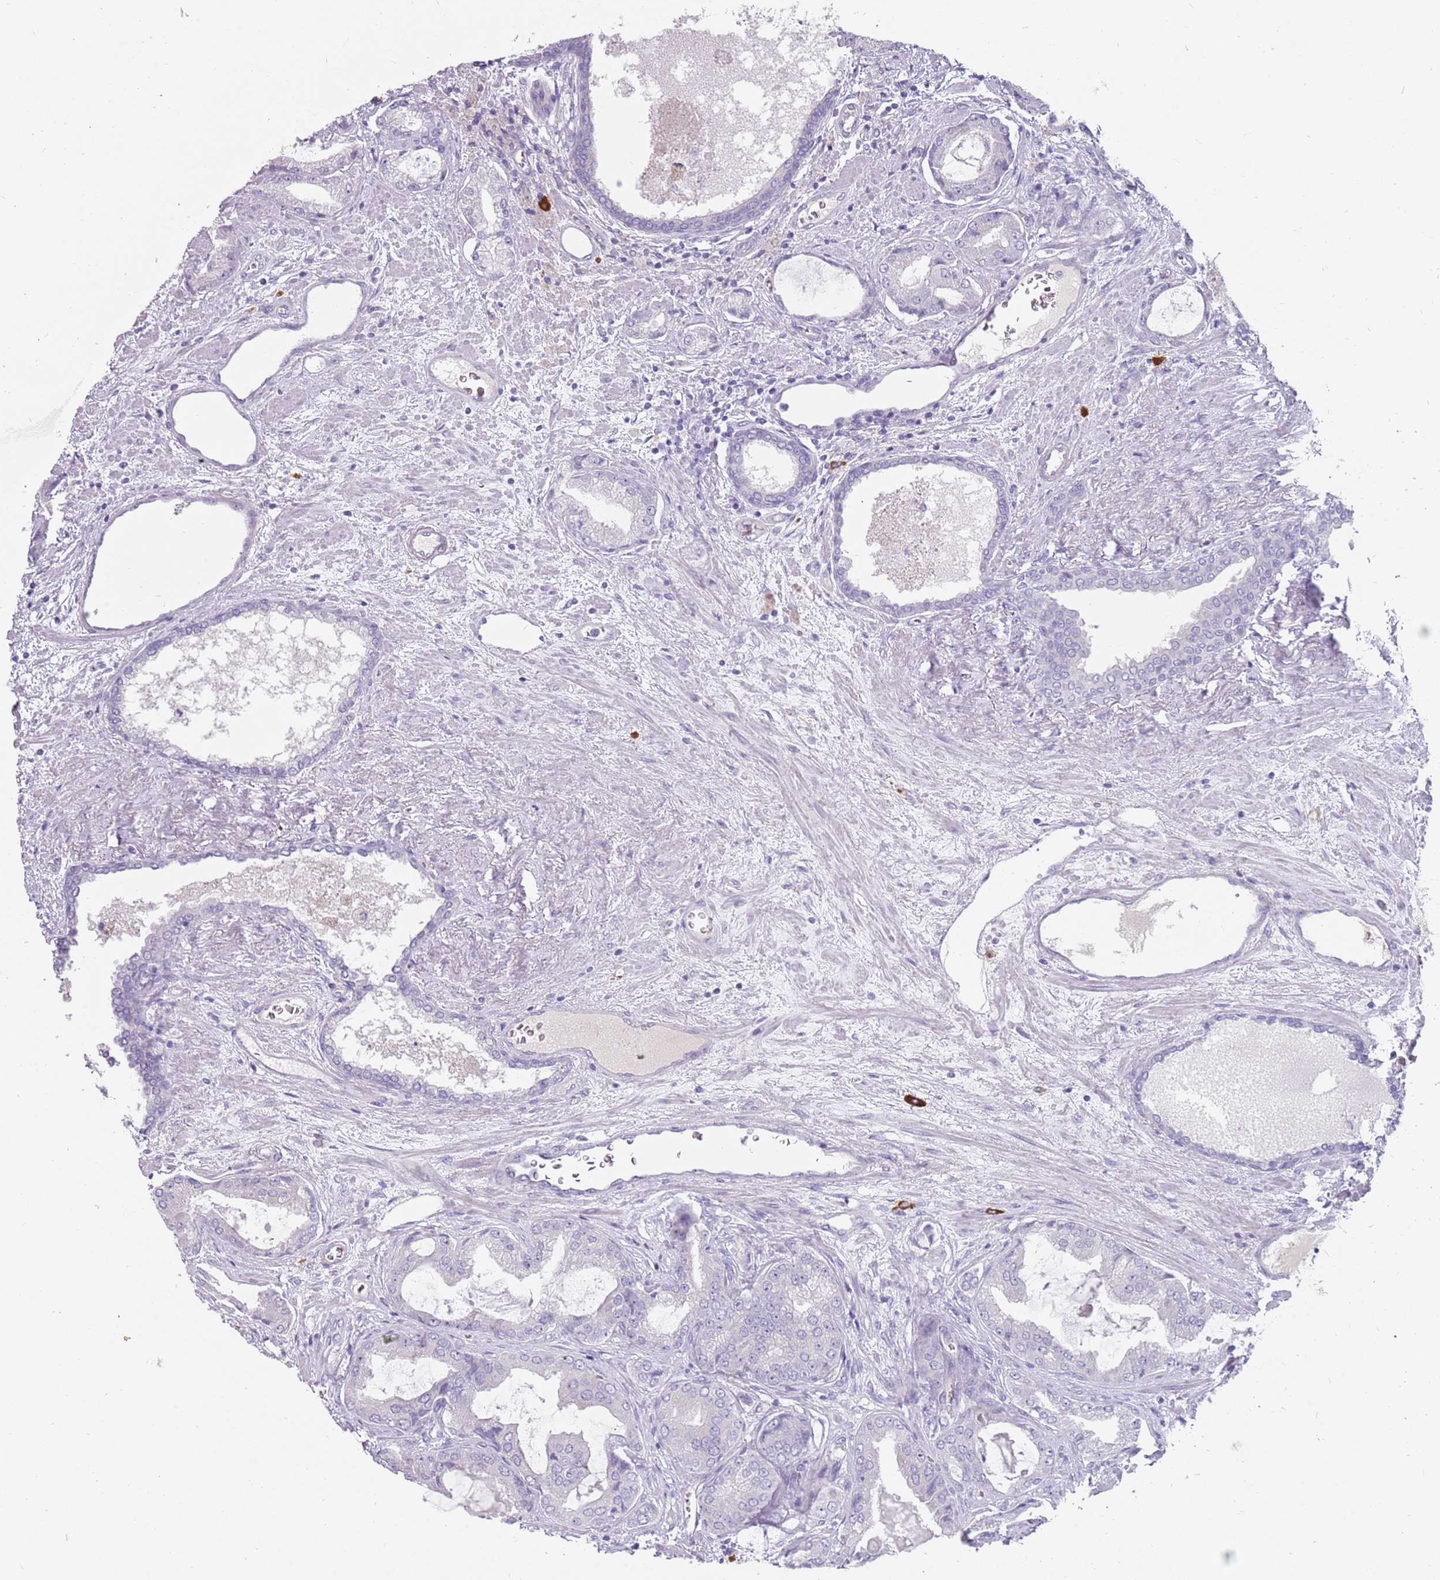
{"staining": {"intensity": "negative", "quantity": "none", "location": "none"}, "tissue": "prostate cancer", "cell_type": "Tumor cells", "image_type": "cancer", "snomed": [{"axis": "morphology", "description": "Adenocarcinoma, High grade"}, {"axis": "topography", "description": "Prostate"}], "caption": "An immunohistochemistry image of prostate high-grade adenocarcinoma is shown. There is no staining in tumor cells of prostate high-grade adenocarcinoma.", "gene": "DDX4", "patient": {"sex": "male", "age": 68}}